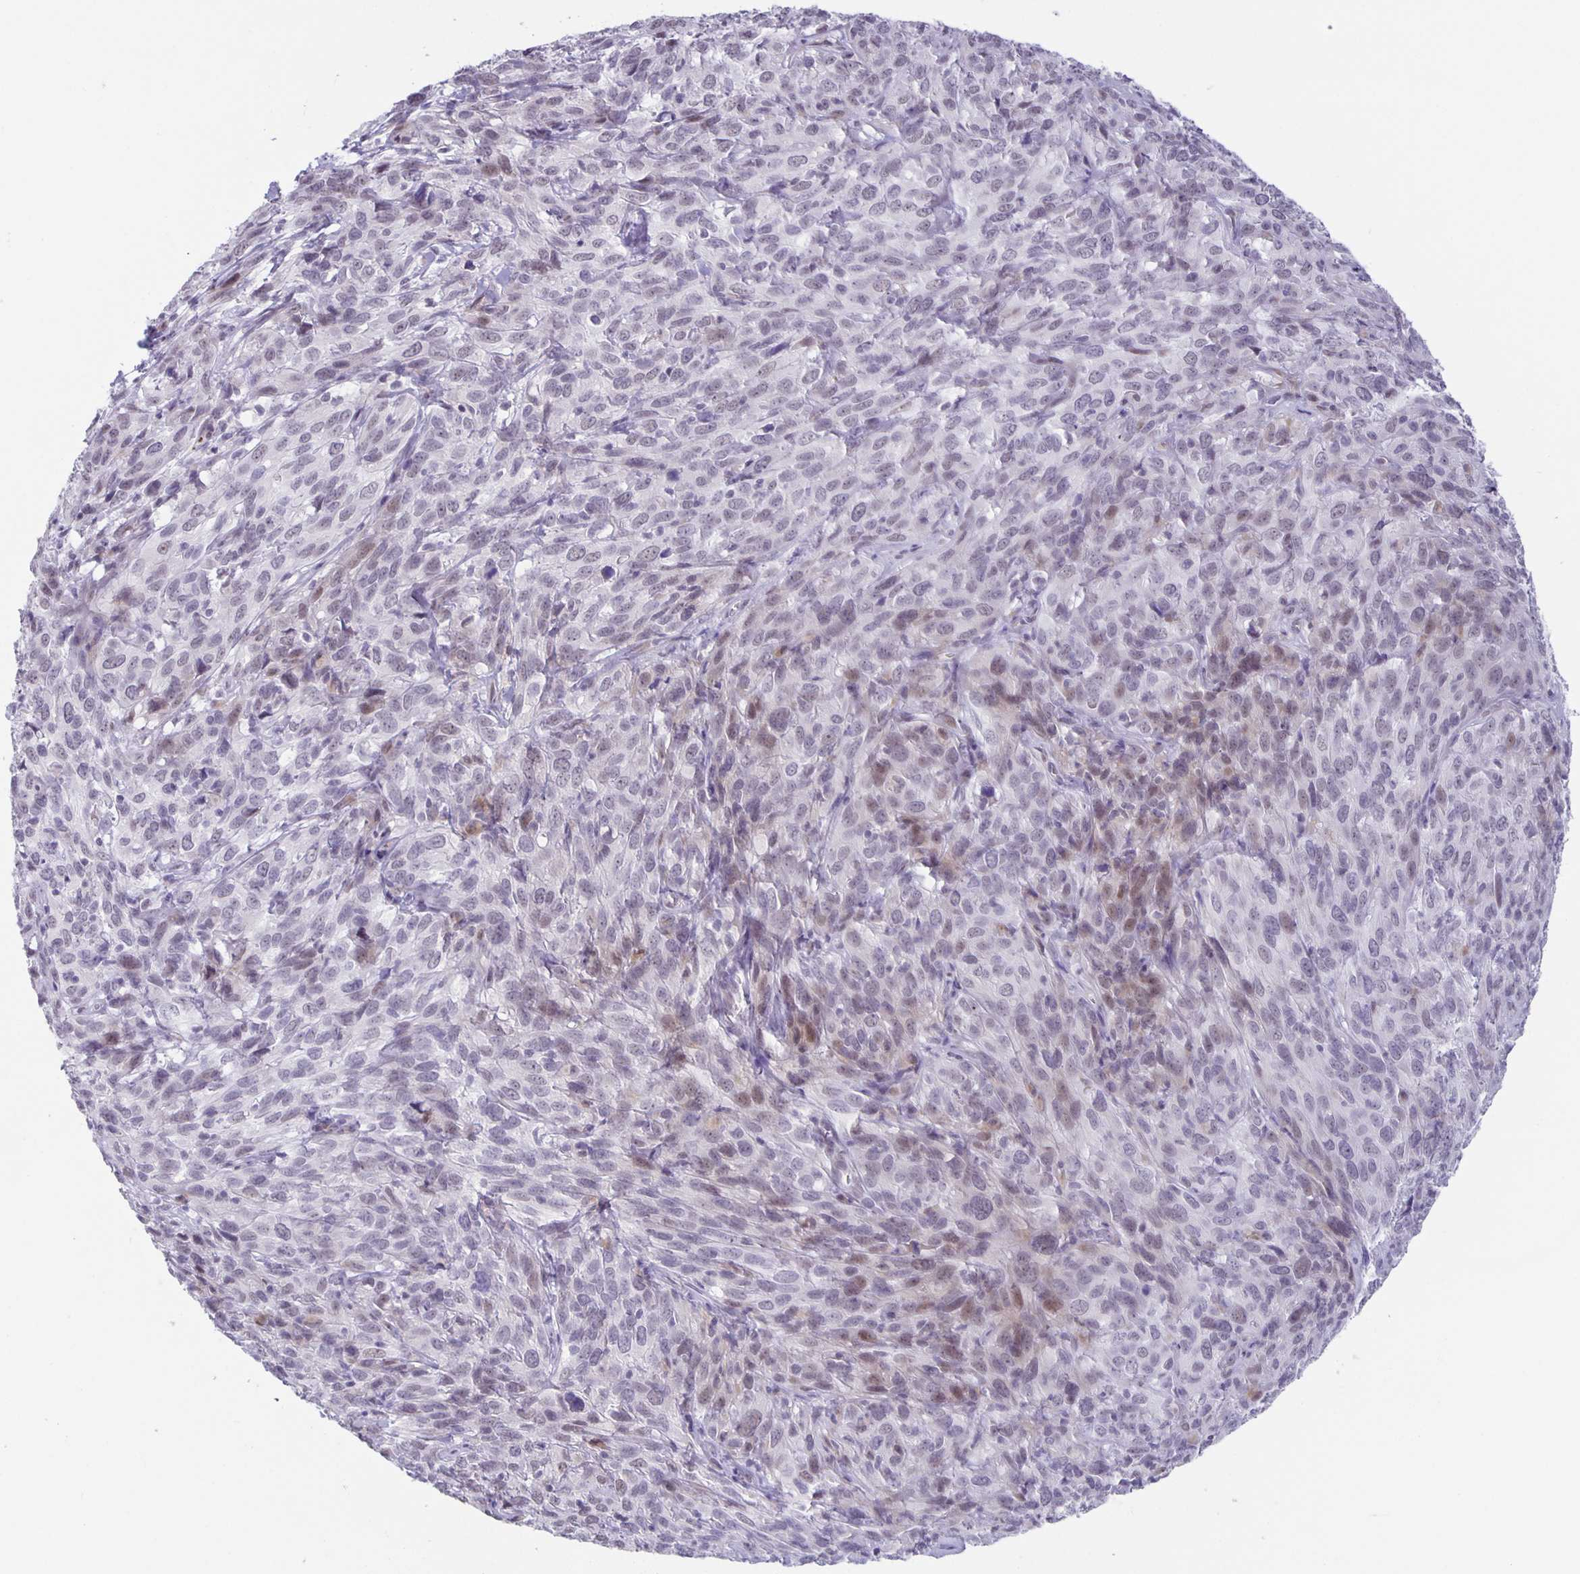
{"staining": {"intensity": "weak", "quantity": "<25%", "location": "nuclear"}, "tissue": "cervical cancer", "cell_type": "Tumor cells", "image_type": "cancer", "snomed": [{"axis": "morphology", "description": "Squamous cell carcinoma, NOS"}, {"axis": "topography", "description": "Cervix"}], "caption": "A high-resolution micrograph shows immunohistochemistry staining of squamous cell carcinoma (cervical), which demonstrates no significant positivity in tumor cells. (Immunohistochemistry, brightfield microscopy, high magnification).", "gene": "PHRF1", "patient": {"sex": "female", "age": 51}}